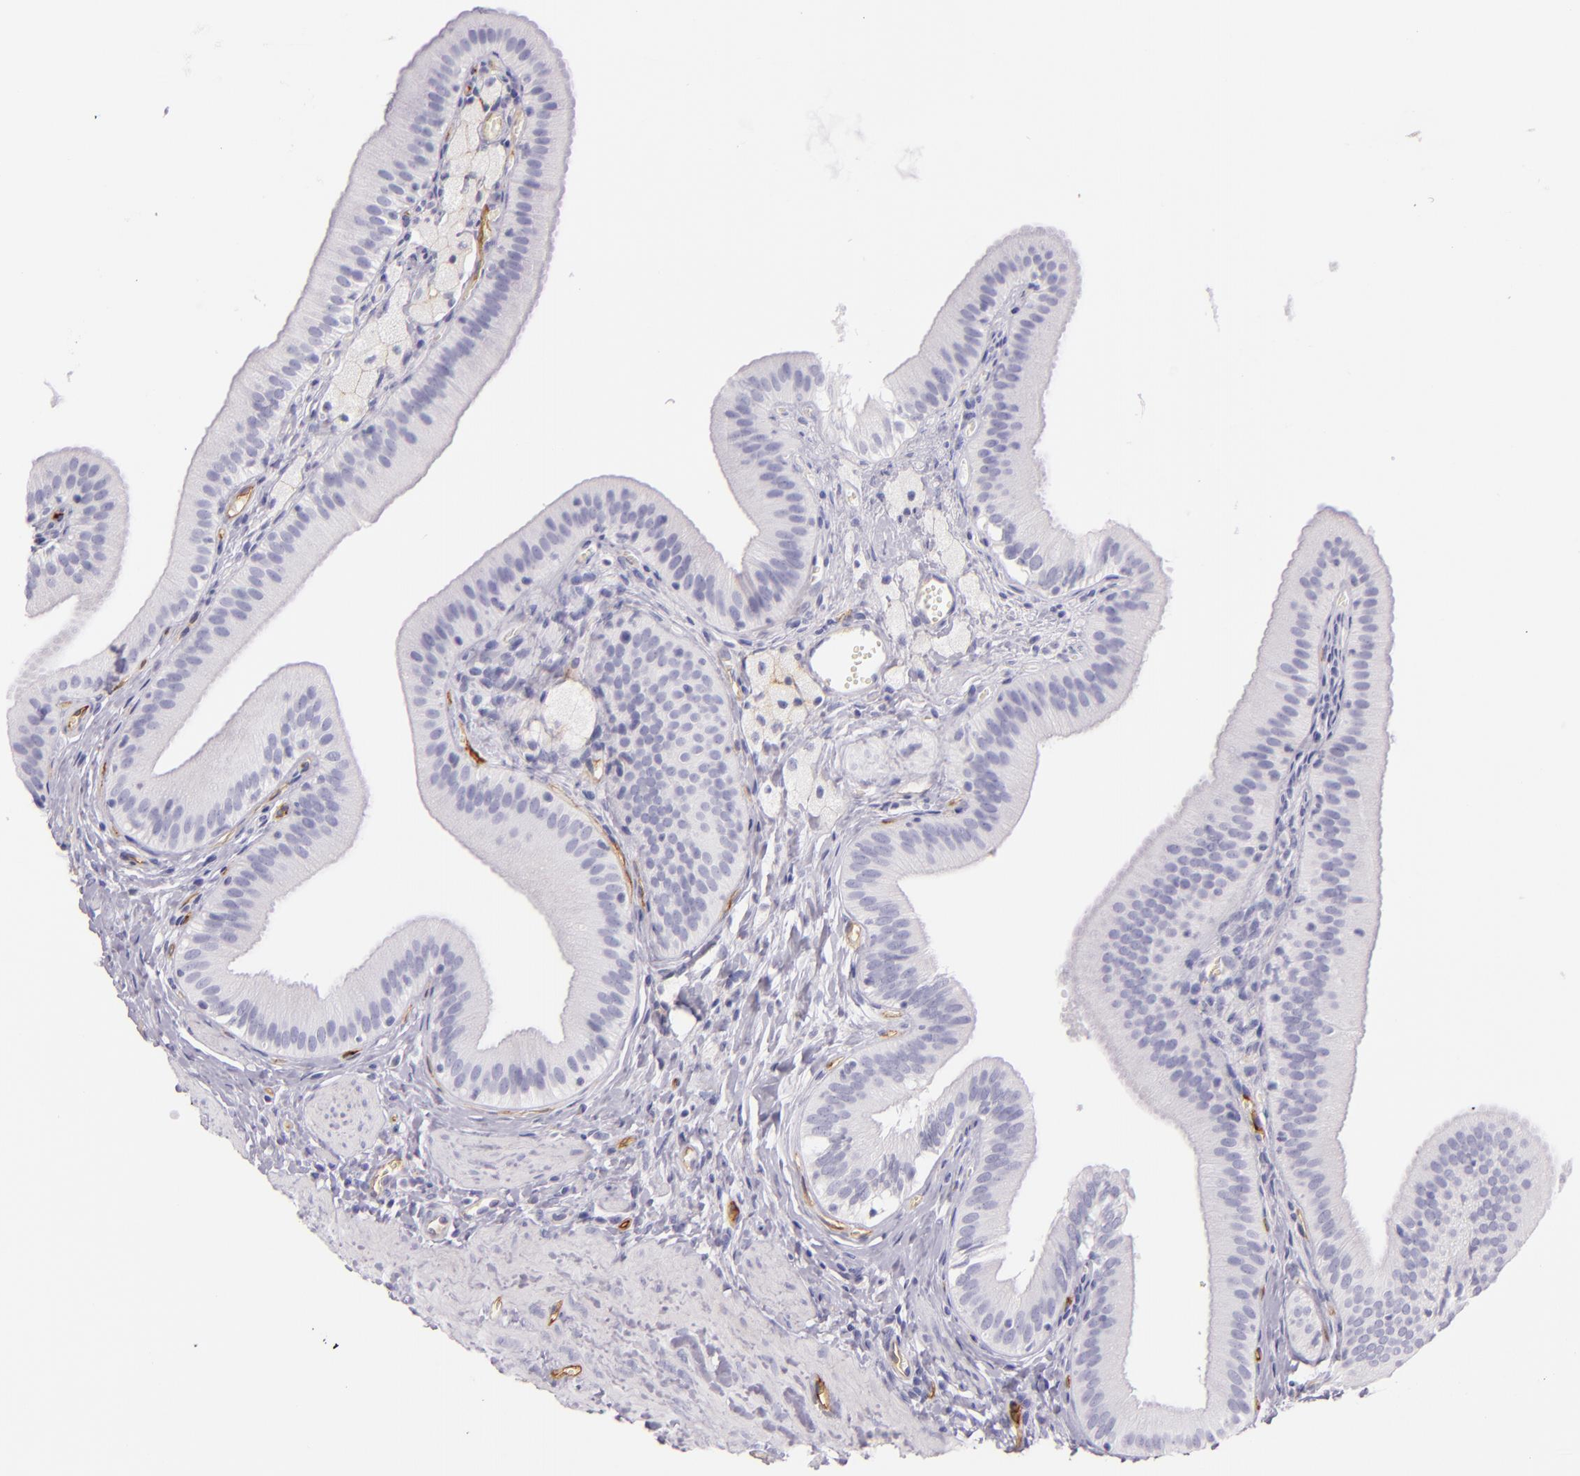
{"staining": {"intensity": "negative", "quantity": "none", "location": "none"}, "tissue": "gallbladder", "cell_type": "Glandular cells", "image_type": "normal", "snomed": [{"axis": "morphology", "description": "Normal tissue, NOS"}, {"axis": "topography", "description": "Gallbladder"}], "caption": "High magnification brightfield microscopy of benign gallbladder stained with DAB (3,3'-diaminobenzidine) (brown) and counterstained with hematoxylin (blue): glandular cells show no significant positivity. (DAB (3,3'-diaminobenzidine) immunohistochemistry visualized using brightfield microscopy, high magnification).", "gene": "ICAM1", "patient": {"sex": "female", "age": 24}}